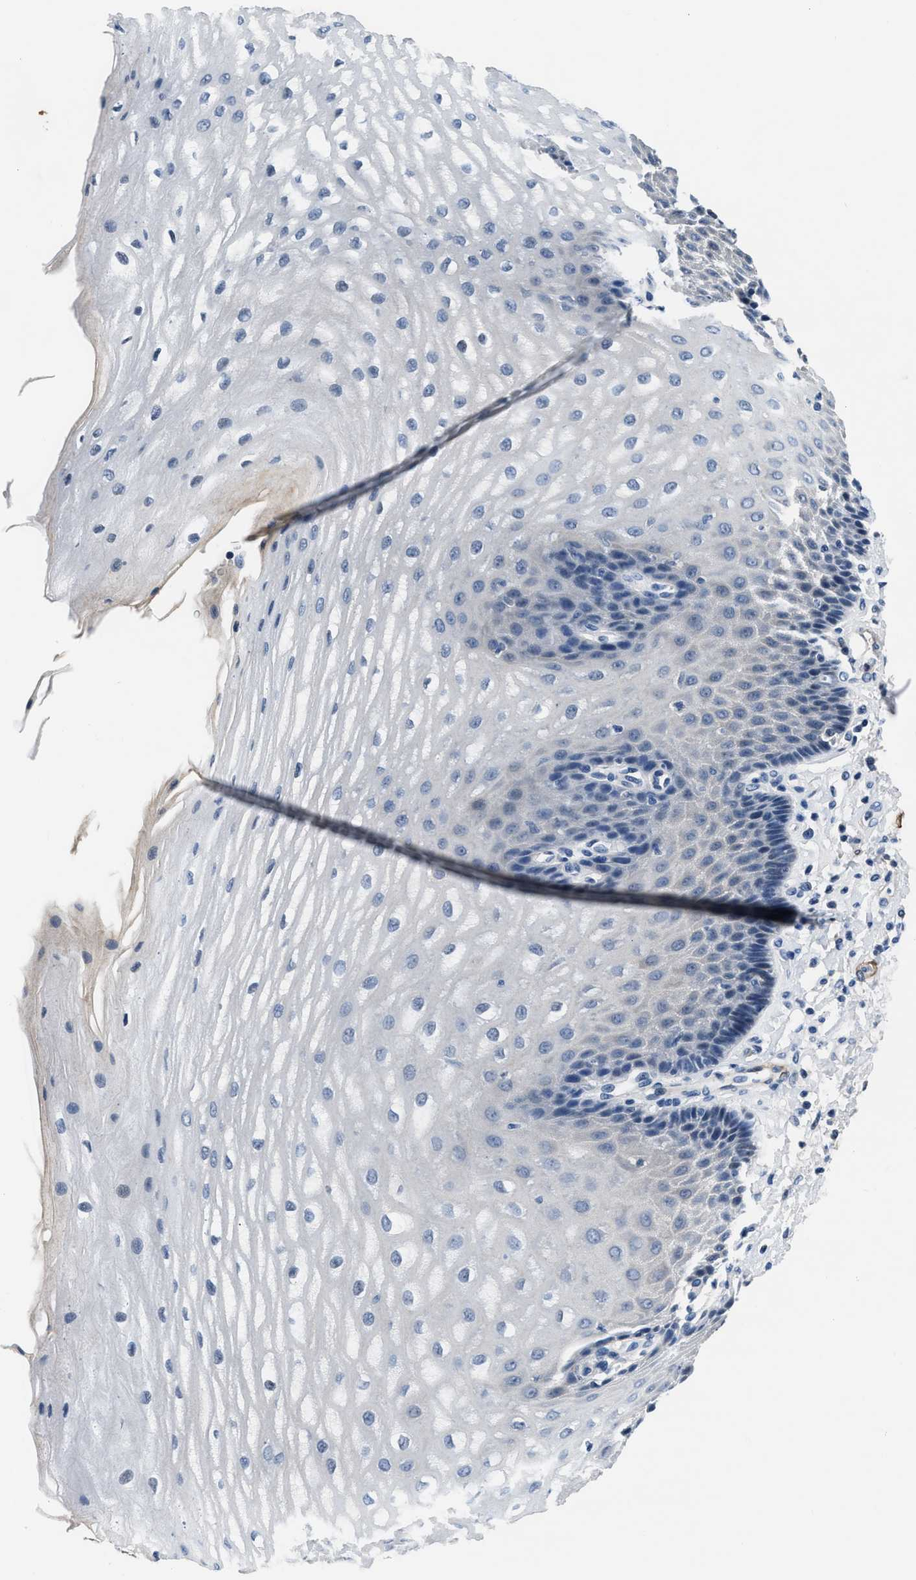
{"staining": {"intensity": "negative", "quantity": "none", "location": "none"}, "tissue": "esophagus", "cell_type": "Squamous epithelial cells", "image_type": "normal", "snomed": [{"axis": "morphology", "description": "Normal tissue, NOS"}, {"axis": "topography", "description": "Esophagus"}], "caption": "Immunohistochemistry (IHC) of benign esophagus exhibits no positivity in squamous epithelial cells.", "gene": "LANCL2", "patient": {"sex": "male", "age": 54}}